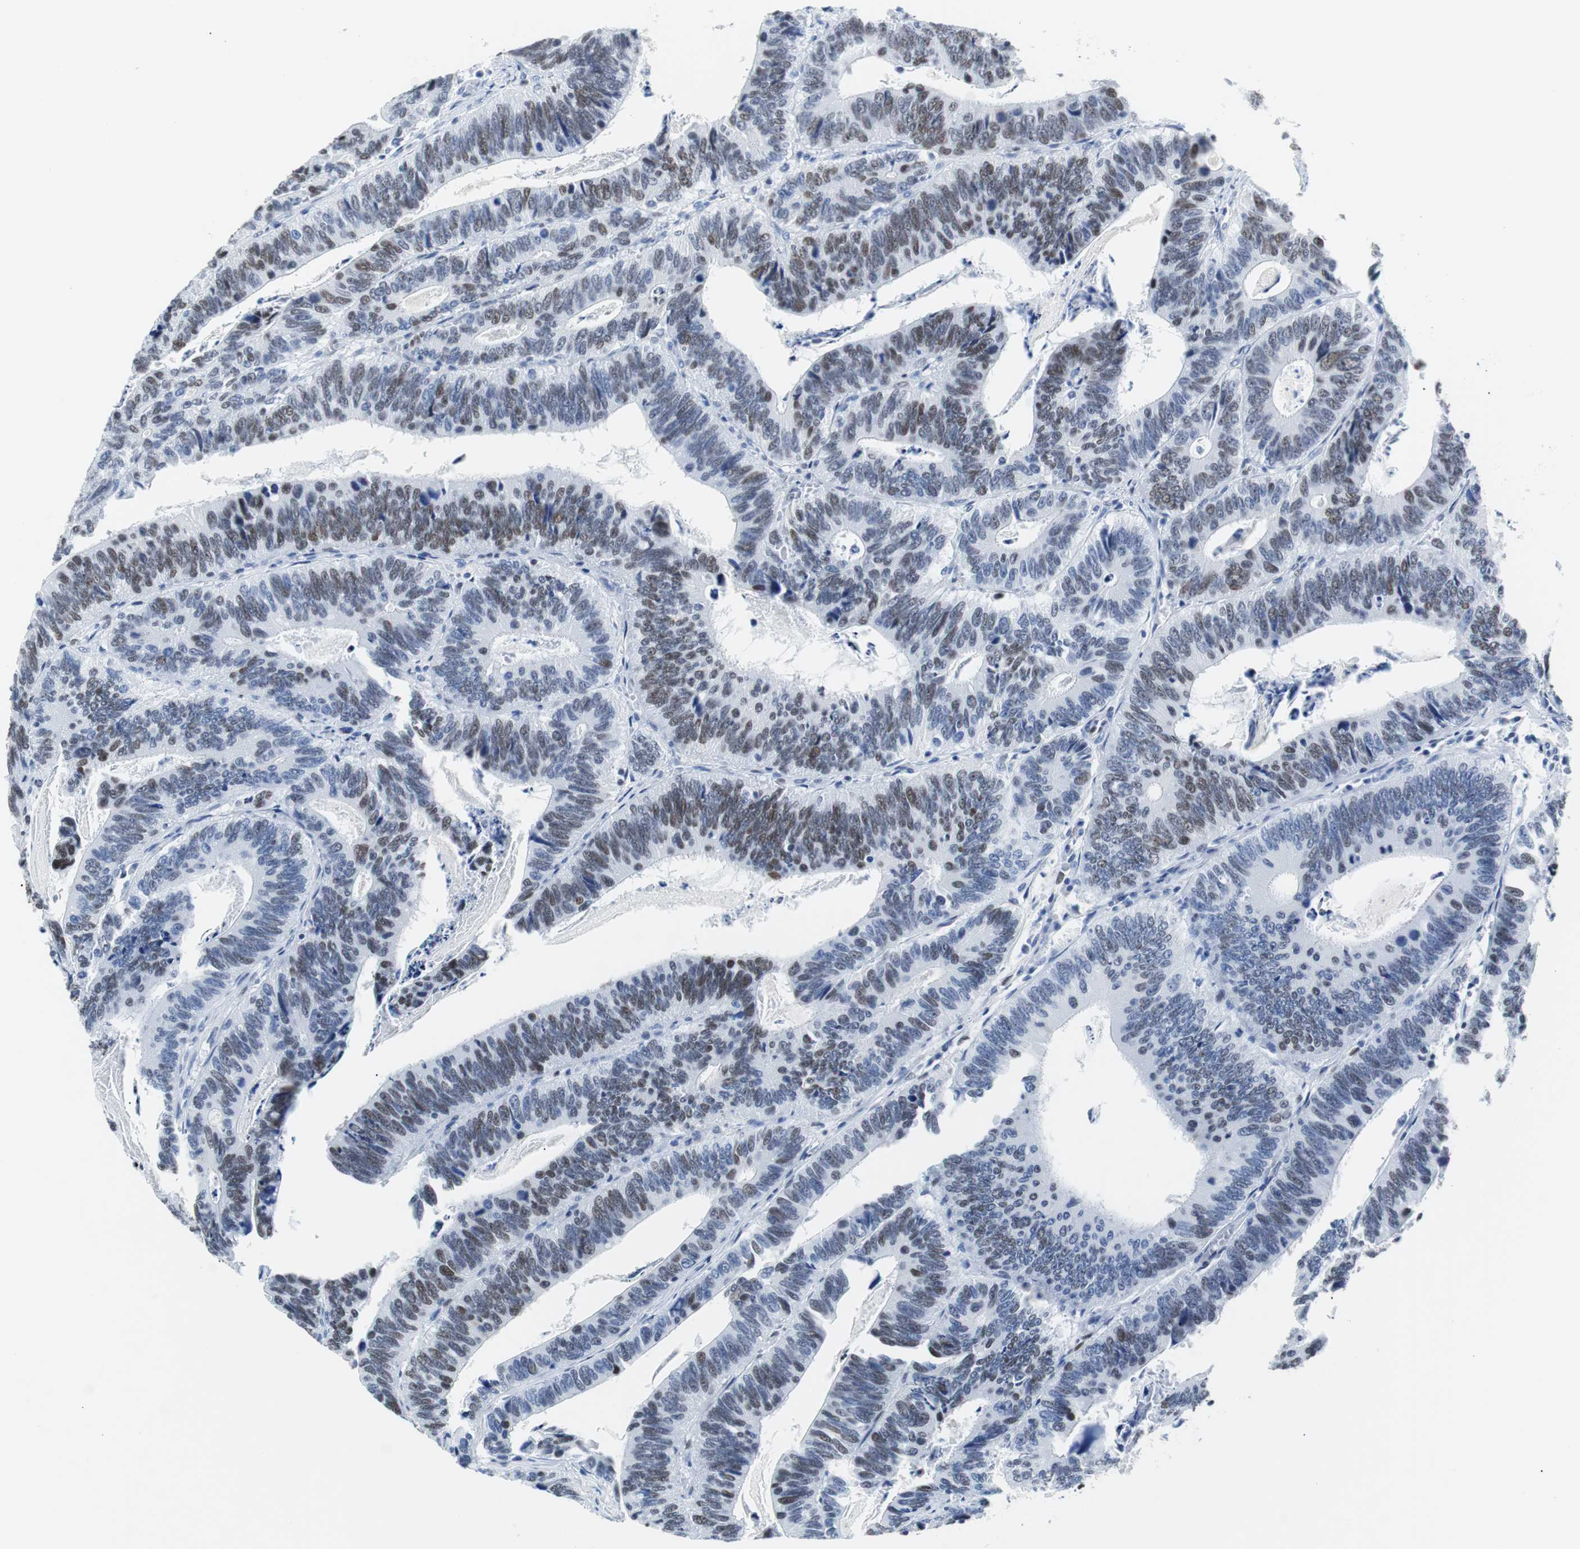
{"staining": {"intensity": "weak", "quantity": "25%-75%", "location": "nuclear"}, "tissue": "colorectal cancer", "cell_type": "Tumor cells", "image_type": "cancer", "snomed": [{"axis": "morphology", "description": "Adenocarcinoma, NOS"}, {"axis": "topography", "description": "Colon"}], "caption": "Weak nuclear expression is seen in about 25%-75% of tumor cells in colorectal cancer (adenocarcinoma). (DAB IHC, brown staining for protein, blue staining for nuclei).", "gene": "JUN", "patient": {"sex": "male", "age": 72}}